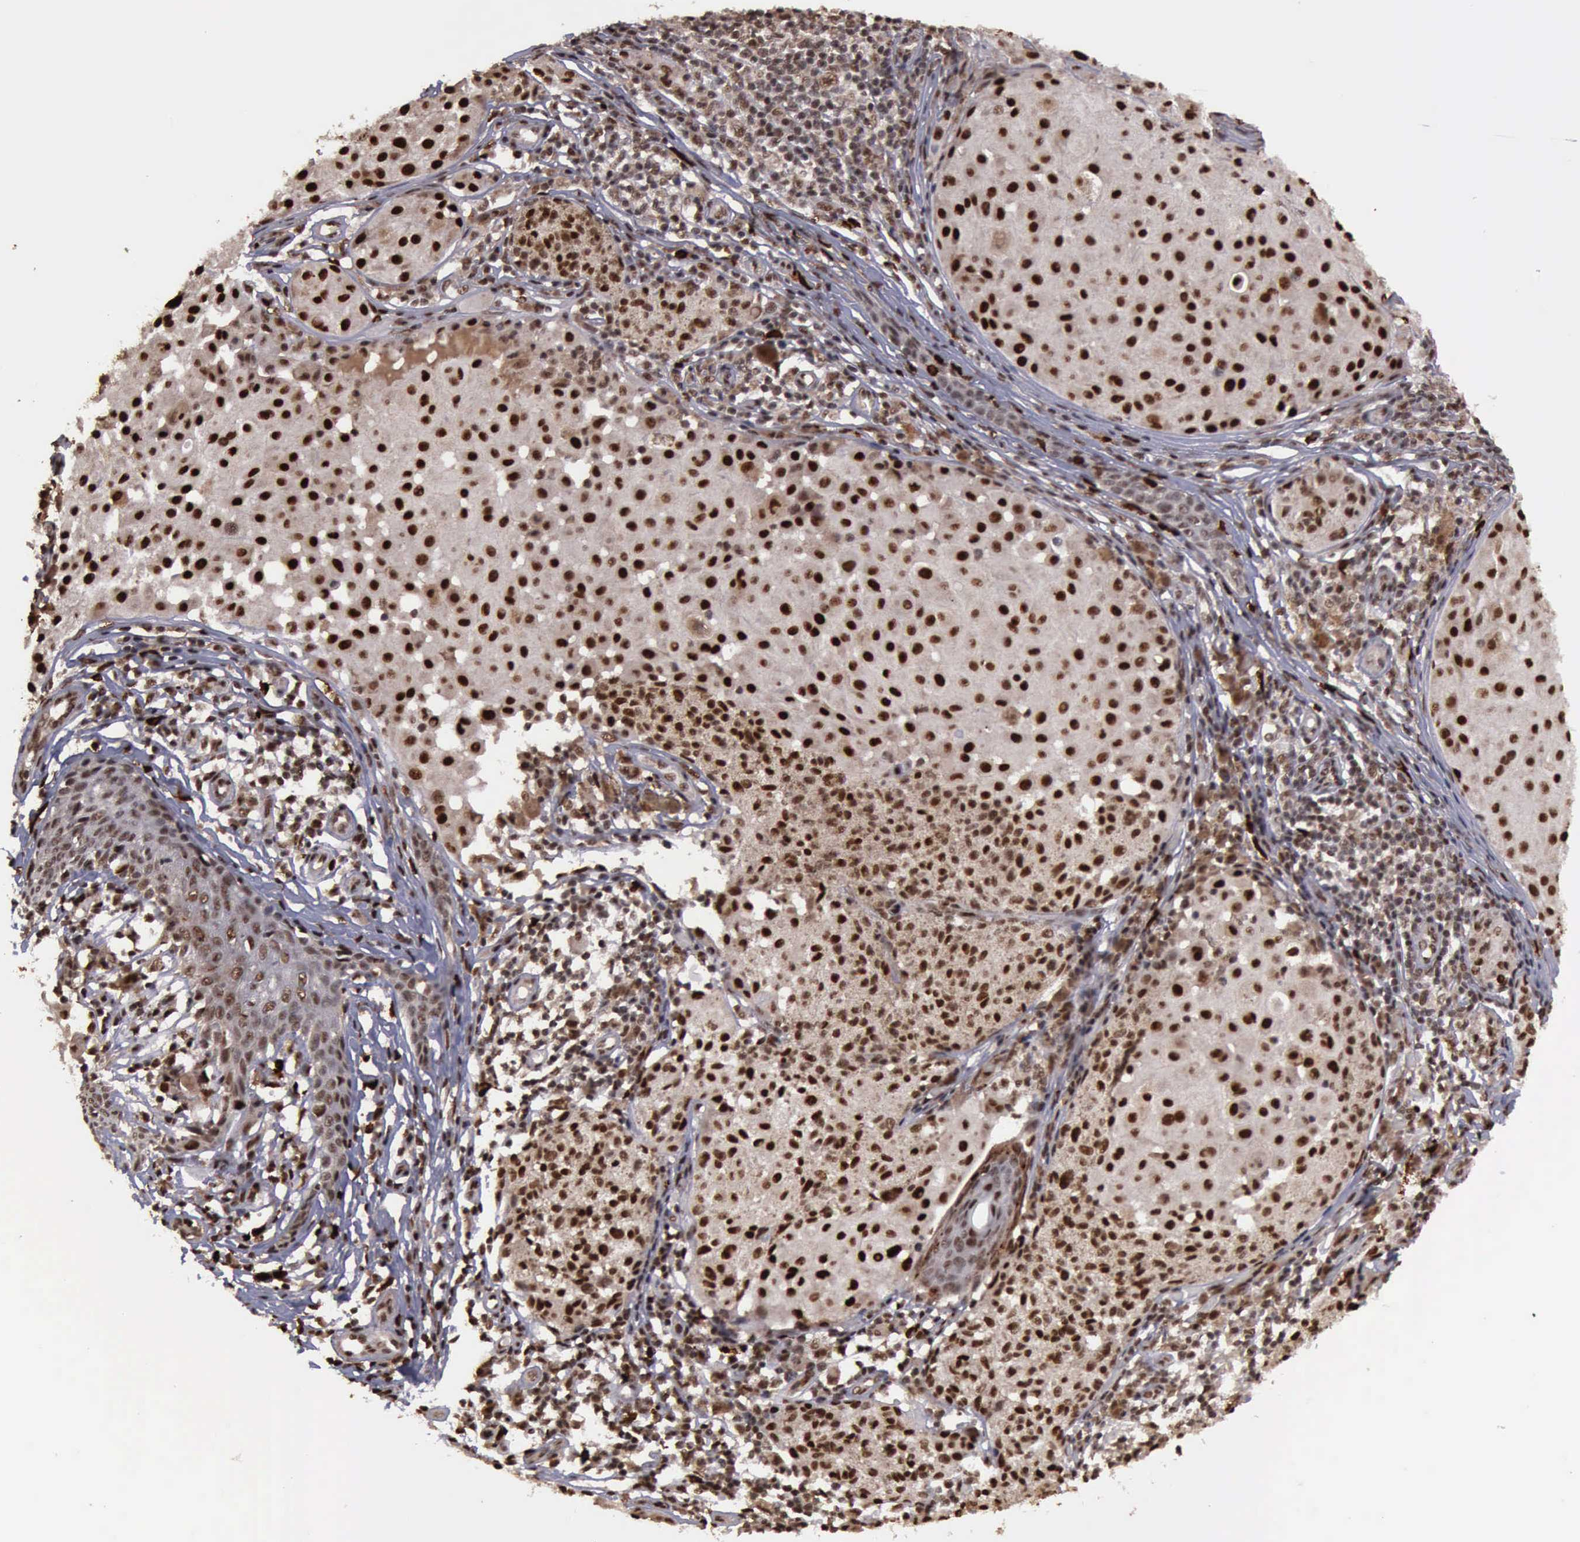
{"staining": {"intensity": "strong", "quantity": ">75%", "location": "cytoplasmic/membranous,nuclear"}, "tissue": "melanoma", "cell_type": "Tumor cells", "image_type": "cancer", "snomed": [{"axis": "morphology", "description": "Malignant melanoma, NOS"}, {"axis": "topography", "description": "Skin"}], "caption": "Immunohistochemistry (DAB (3,3'-diaminobenzidine)) staining of malignant melanoma shows strong cytoplasmic/membranous and nuclear protein positivity in about >75% of tumor cells.", "gene": "TRMT2A", "patient": {"sex": "male", "age": 36}}